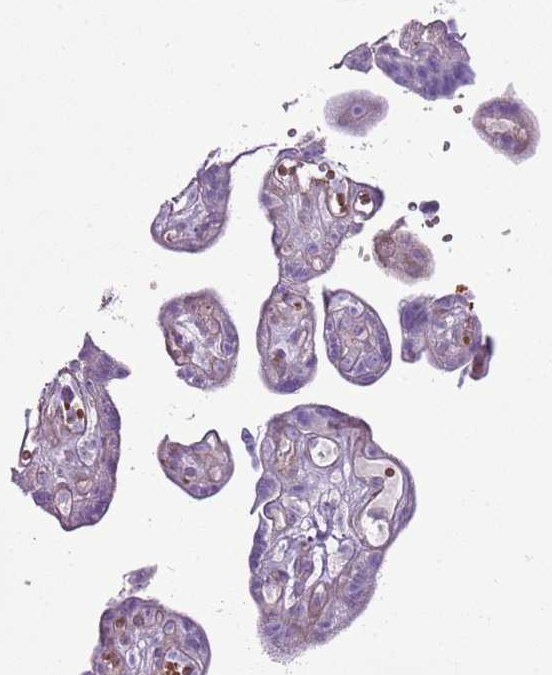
{"staining": {"intensity": "weak", "quantity": "<25%", "location": "cytoplasmic/membranous"}, "tissue": "placenta", "cell_type": "Decidual cells", "image_type": "normal", "snomed": [{"axis": "morphology", "description": "Normal tissue, NOS"}, {"axis": "topography", "description": "Placenta"}], "caption": "Micrograph shows no significant protein positivity in decidual cells of benign placenta.", "gene": "CHAC2", "patient": {"sex": "female", "age": 30}}